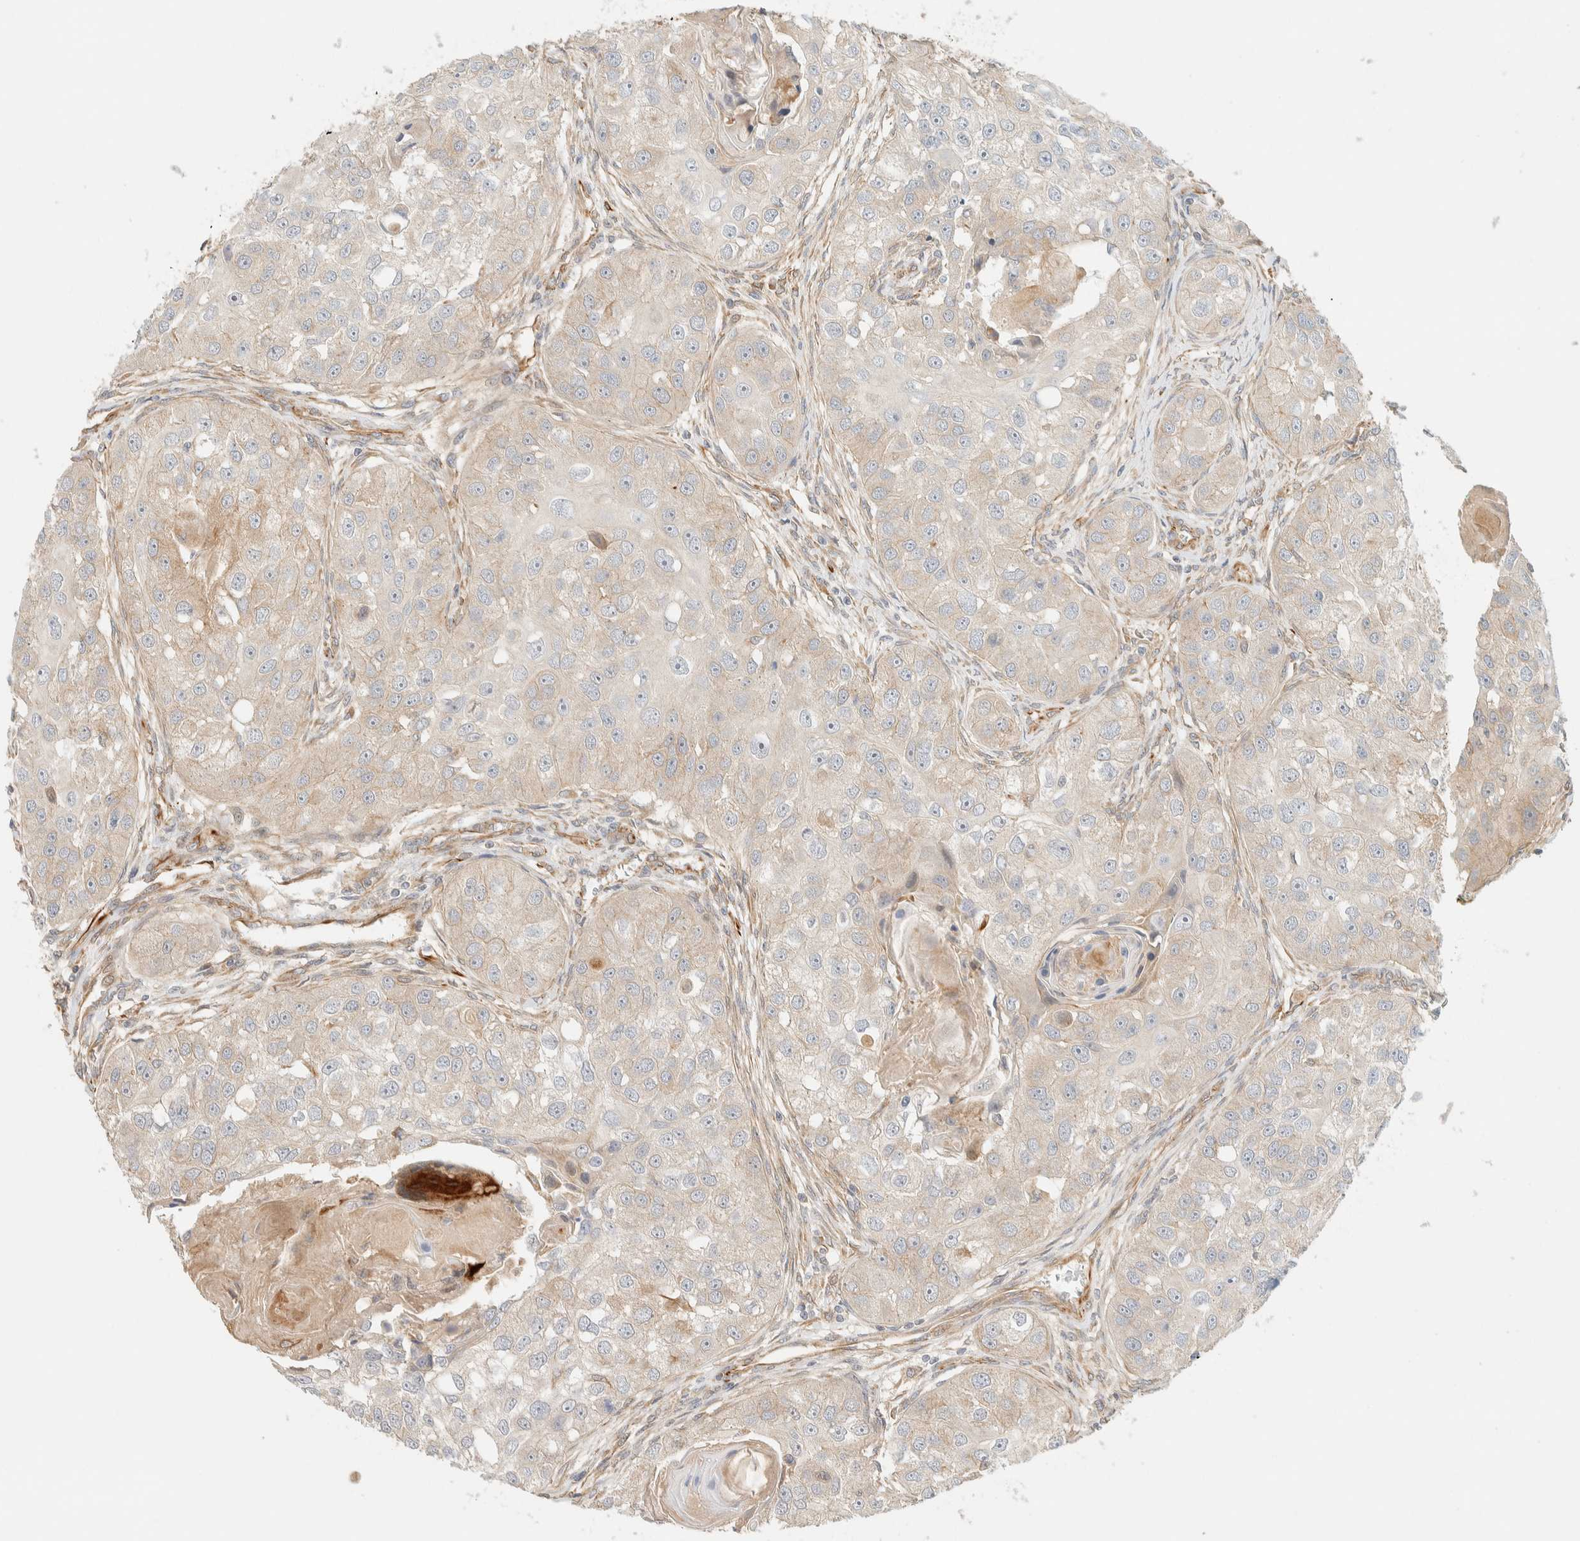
{"staining": {"intensity": "weak", "quantity": "<25%", "location": "cytoplasmic/membranous"}, "tissue": "head and neck cancer", "cell_type": "Tumor cells", "image_type": "cancer", "snomed": [{"axis": "morphology", "description": "Normal tissue, NOS"}, {"axis": "morphology", "description": "Squamous cell carcinoma, NOS"}, {"axis": "topography", "description": "Skeletal muscle"}, {"axis": "topography", "description": "Head-Neck"}], "caption": "IHC of human head and neck cancer demonstrates no positivity in tumor cells.", "gene": "FAT1", "patient": {"sex": "male", "age": 51}}